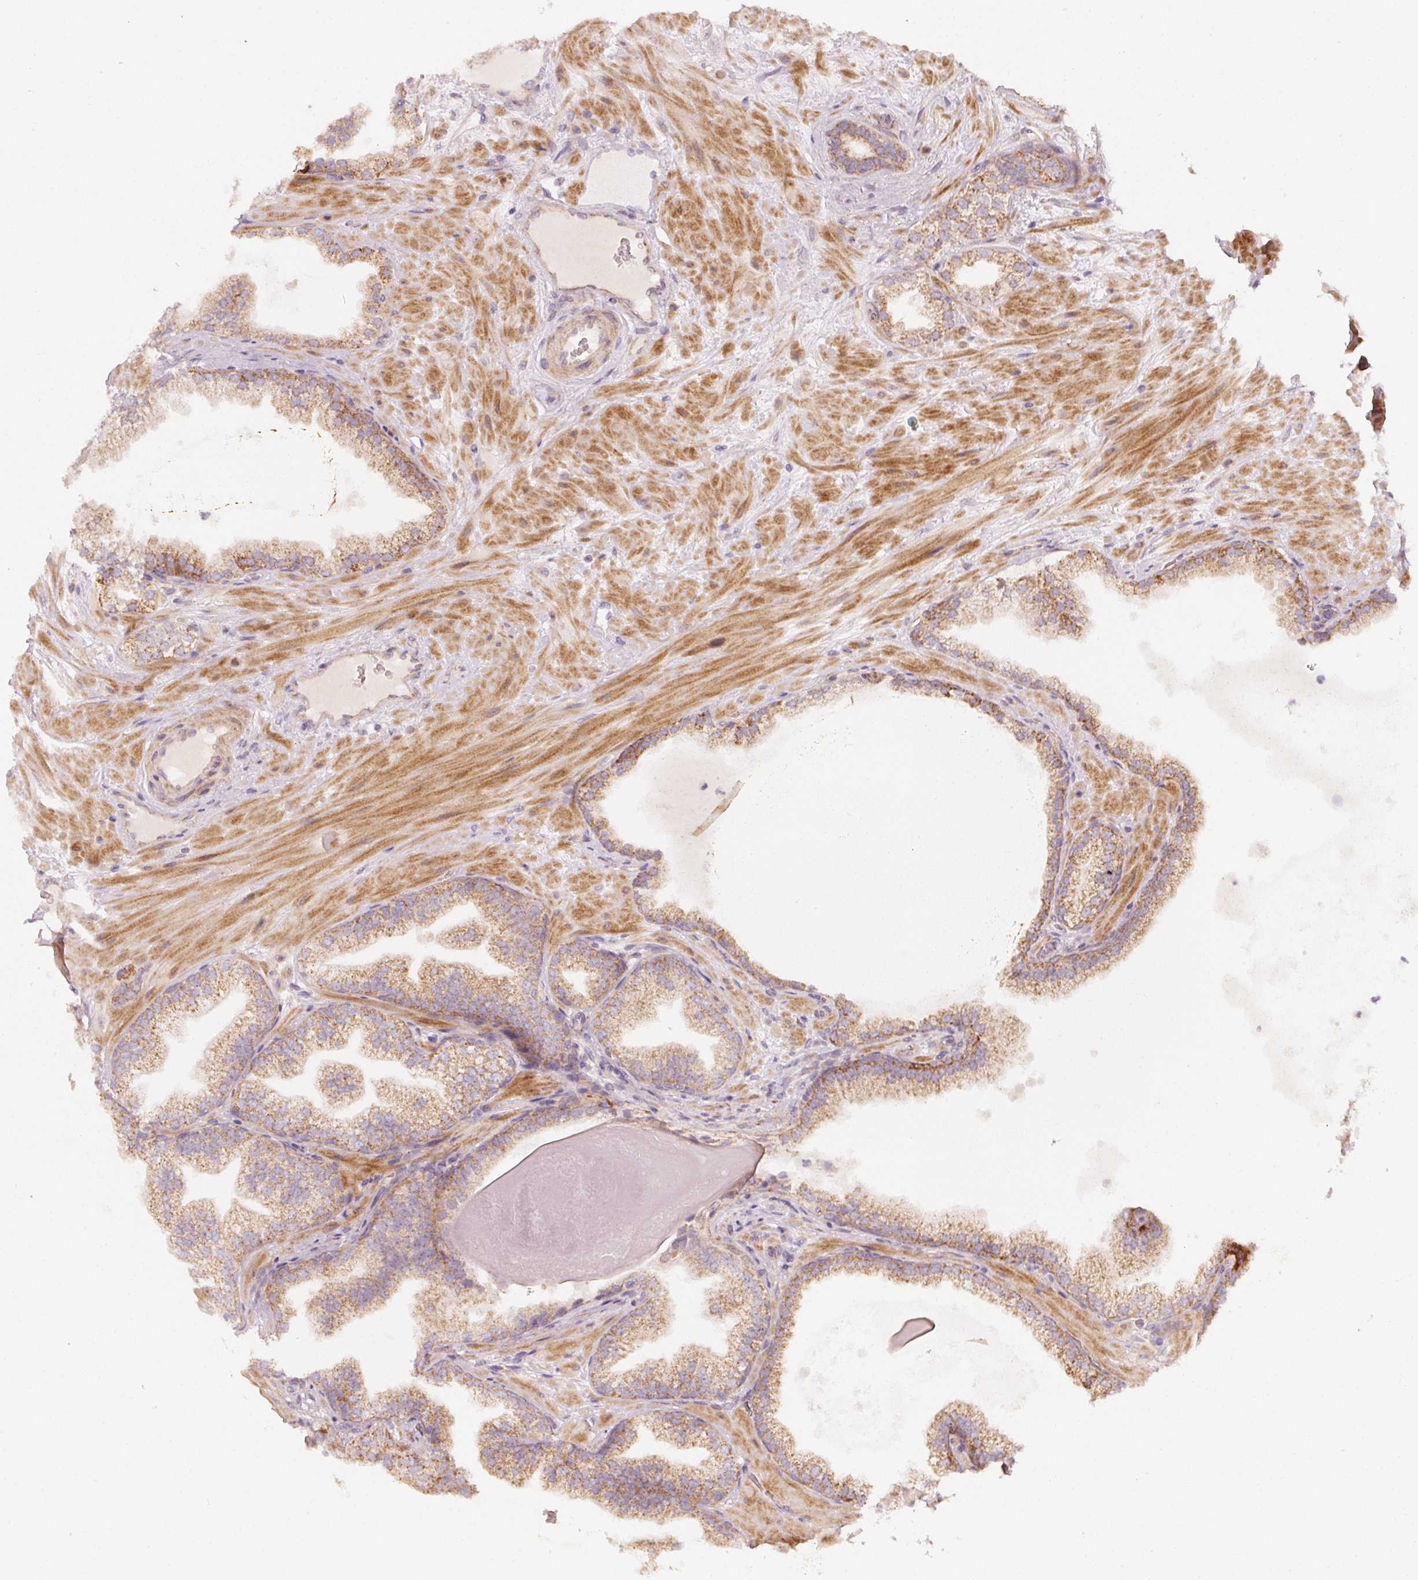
{"staining": {"intensity": "moderate", "quantity": ">75%", "location": "cytoplasmic/membranous"}, "tissue": "prostate cancer", "cell_type": "Tumor cells", "image_type": "cancer", "snomed": [{"axis": "morphology", "description": "Adenocarcinoma, Low grade"}, {"axis": "topography", "description": "Prostate"}], "caption": "Immunohistochemistry (IHC) of prostate adenocarcinoma (low-grade) displays medium levels of moderate cytoplasmic/membranous positivity in about >75% of tumor cells.", "gene": "ARHGAP22", "patient": {"sex": "male", "age": 61}}